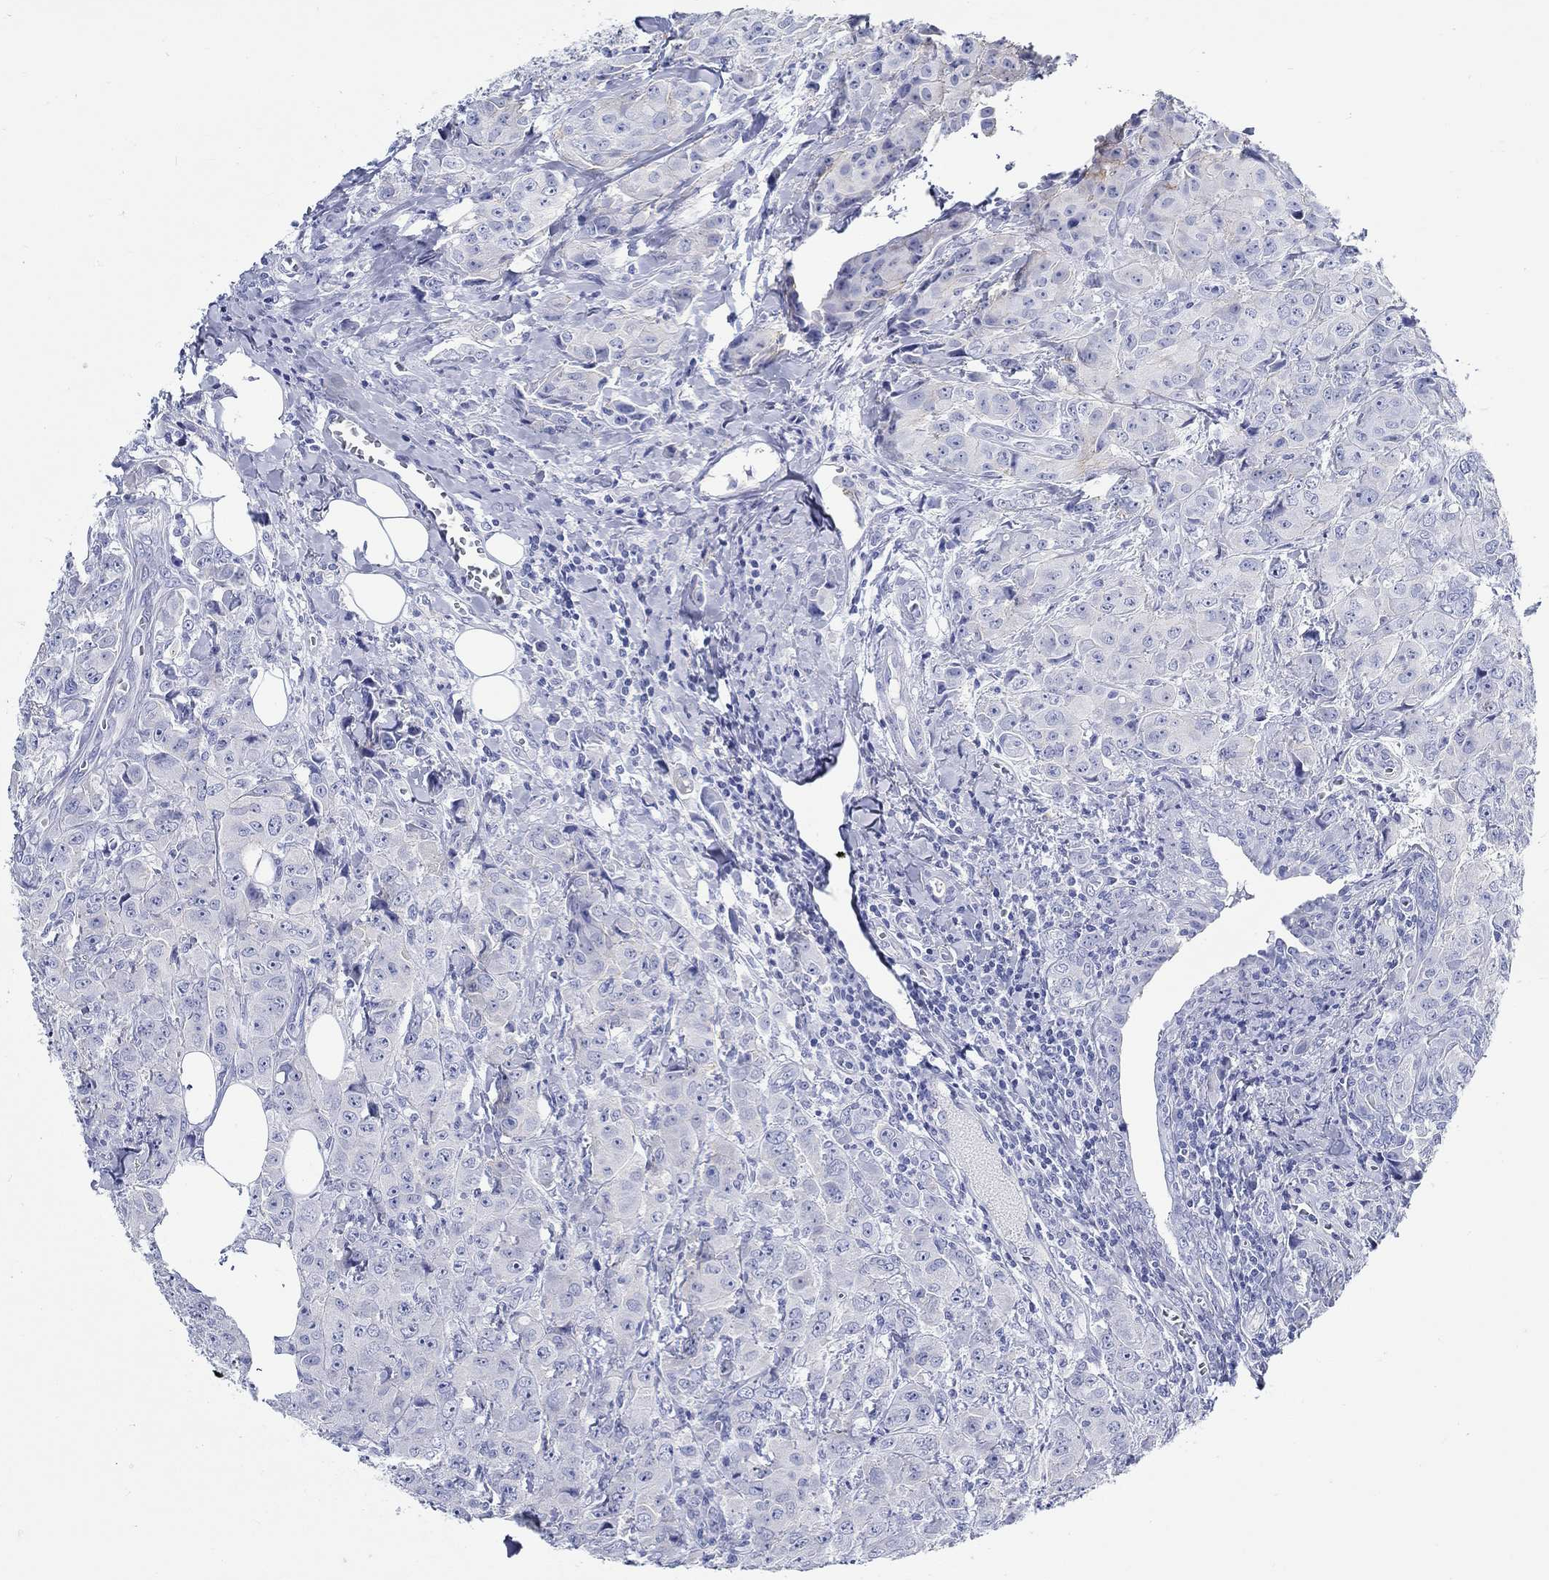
{"staining": {"intensity": "negative", "quantity": "none", "location": "none"}, "tissue": "breast cancer", "cell_type": "Tumor cells", "image_type": "cancer", "snomed": [{"axis": "morphology", "description": "Duct carcinoma"}, {"axis": "topography", "description": "Breast"}], "caption": "Breast cancer stained for a protein using immunohistochemistry (IHC) demonstrates no staining tumor cells.", "gene": "RD3L", "patient": {"sex": "female", "age": 43}}